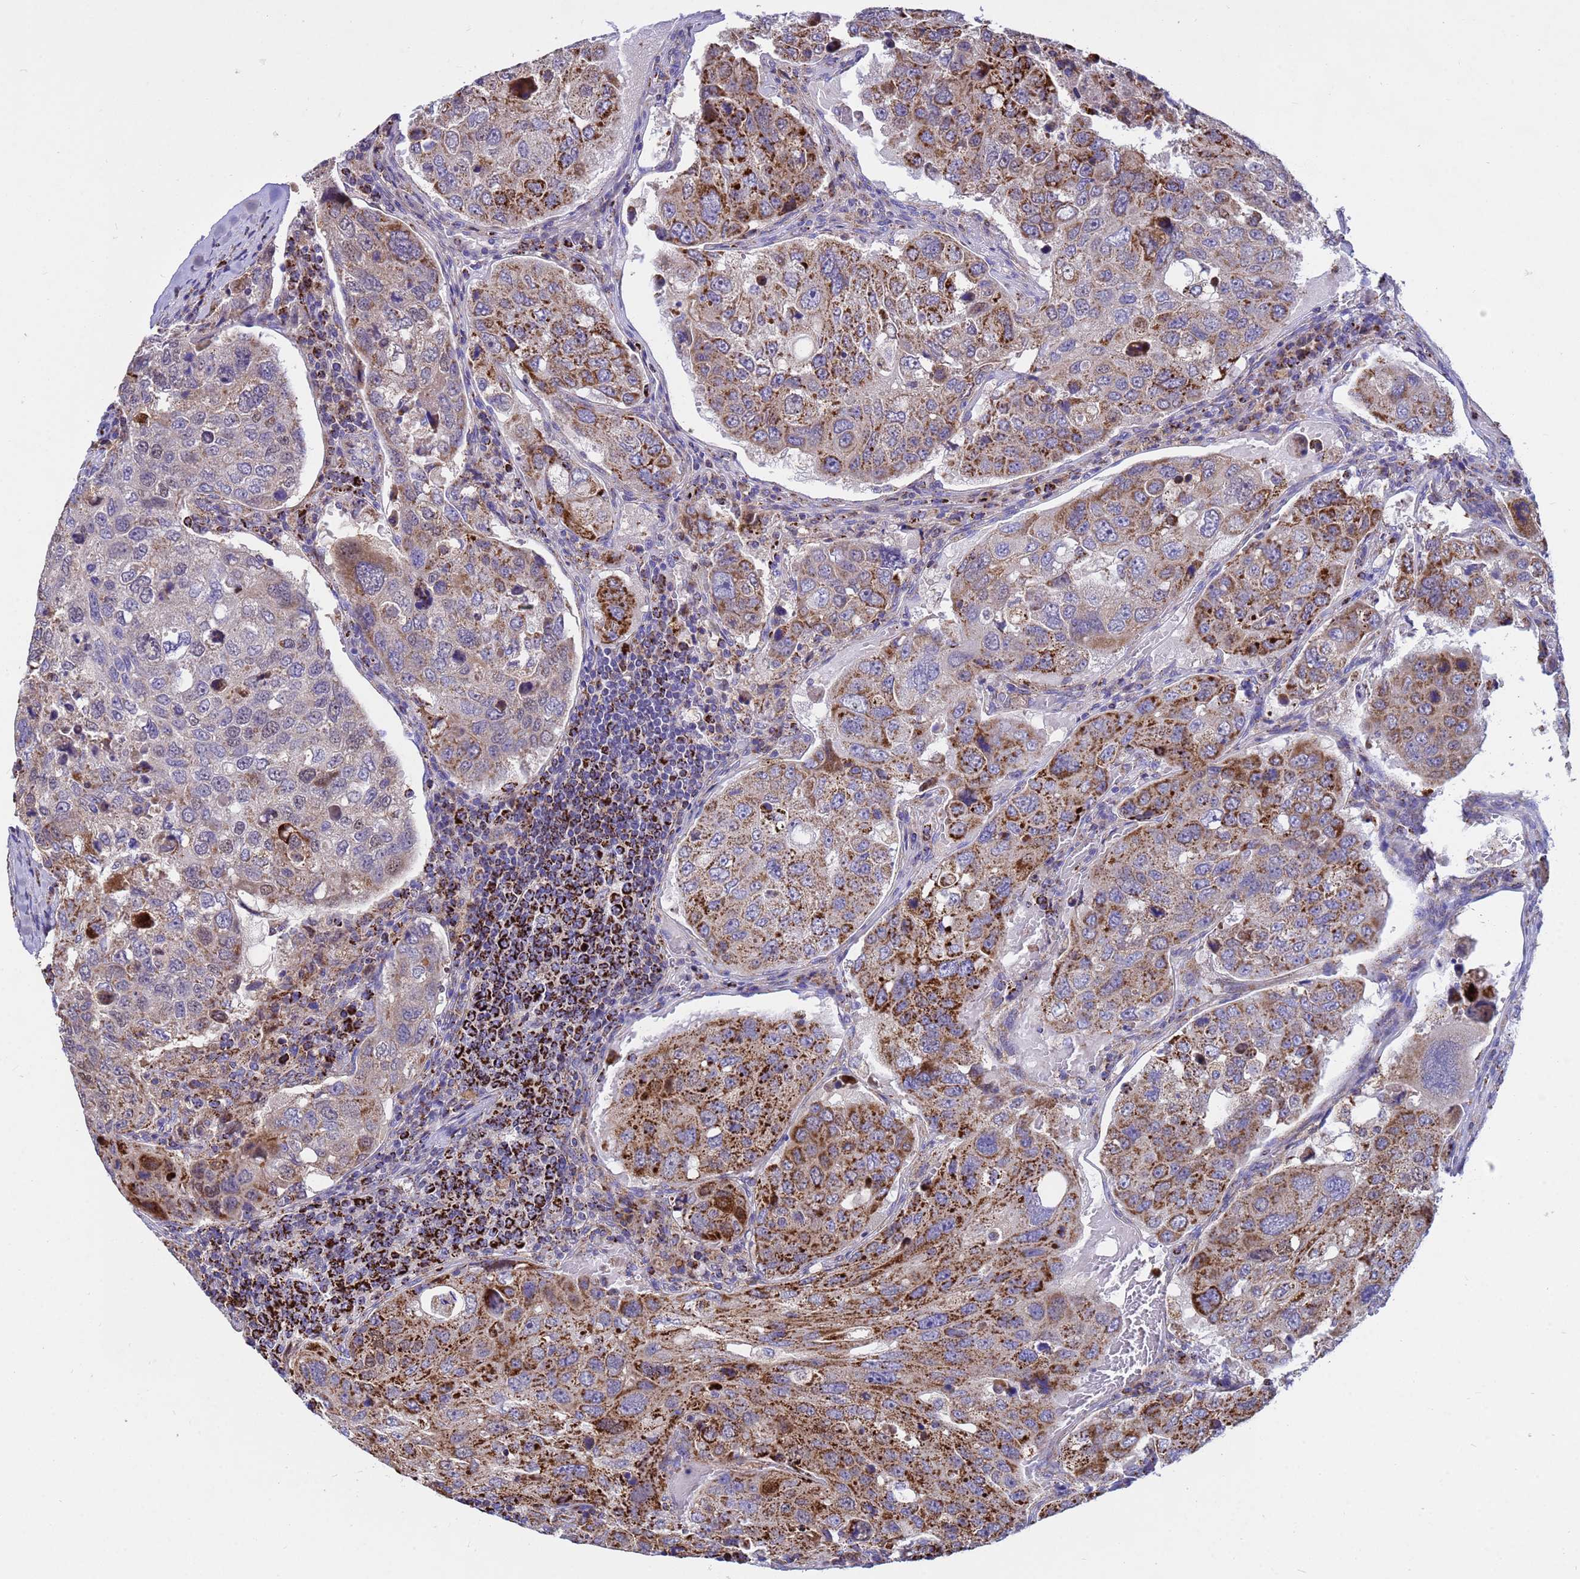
{"staining": {"intensity": "strong", "quantity": "25%-75%", "location": "cytoplasmic/membranous"}, "tissue": "urothelial cancer", "cell_type": "Tumor cells", "image_type": "cancer", "snomed": [{"axis": "morphology", "description": "Urothelial carcinoma, High grade"}, {"axis": "topography", "description": "Lymph node"}, {"axis": "topography", "description": "Urinary bladder"}], "caption": "High-power microscopy captured an immunohistochemistry (IHC) image of urothelial carcinoma (high-grade), revealing strong cytoplasmic/membranous positivity in approximately 25%-75% of tumor cells. Immunohistochemistry (ihc) stains the protein in brown and the nuclei are stained blue.", "gene": "TUBGCP3", "patient": {"sex": "male", "age": 51}}